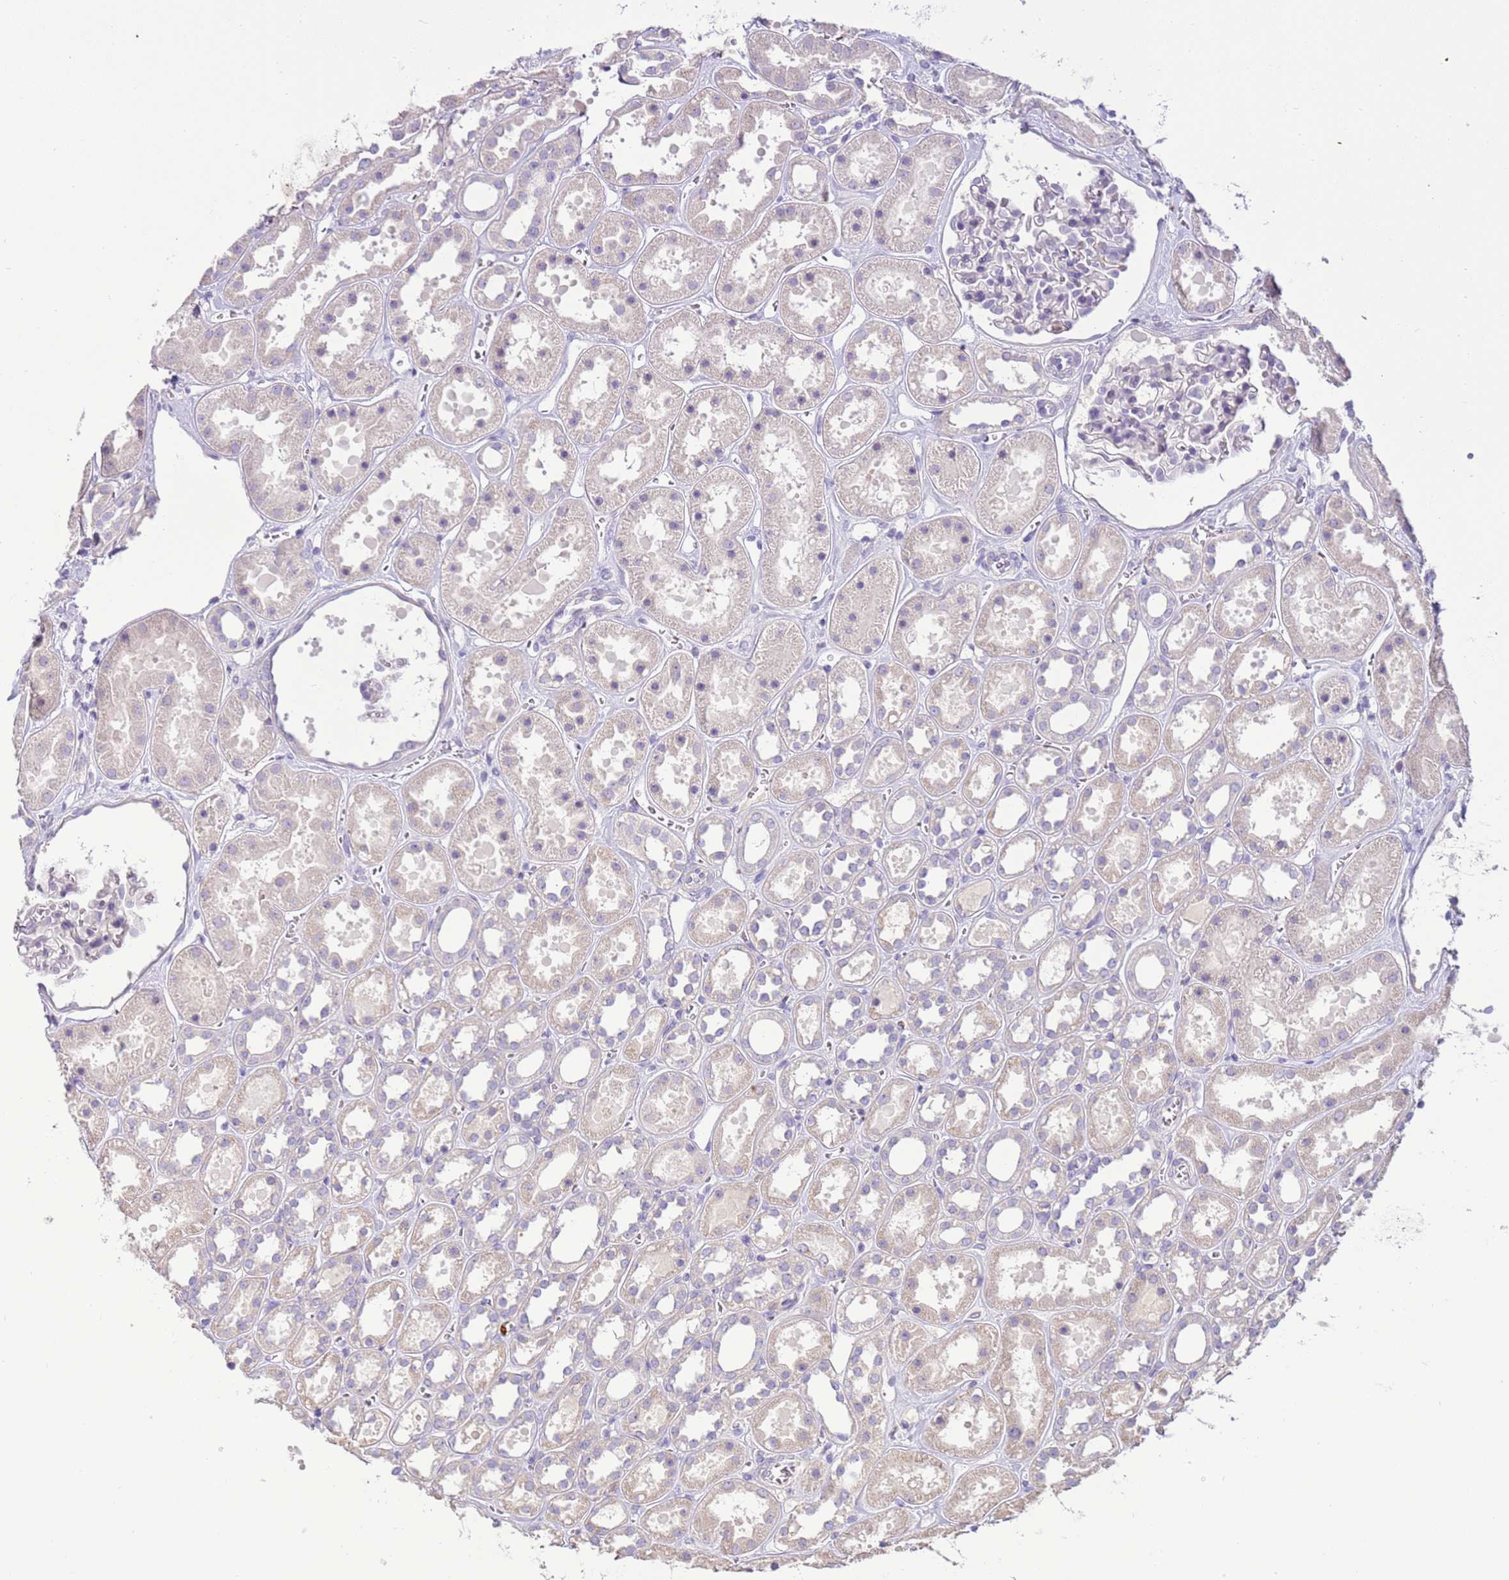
{"staining": {"intensity": "negative", "quantity": "none", "location": "none"}, "tissue": "kidney", "cell_type": "Cells in glomeruli", "image_type": "normal", "snomed": [{"axis": "morphology", "description": "Normal tissue, NOS"}, {"axis": "topography", "description": "Kidney"}], "caption": "Image shows no significant protein expression in cells in glomeruli of unremarkable kidney.", "gene": "IL2RG", "patient": {"sex": "female", "age": 41}}